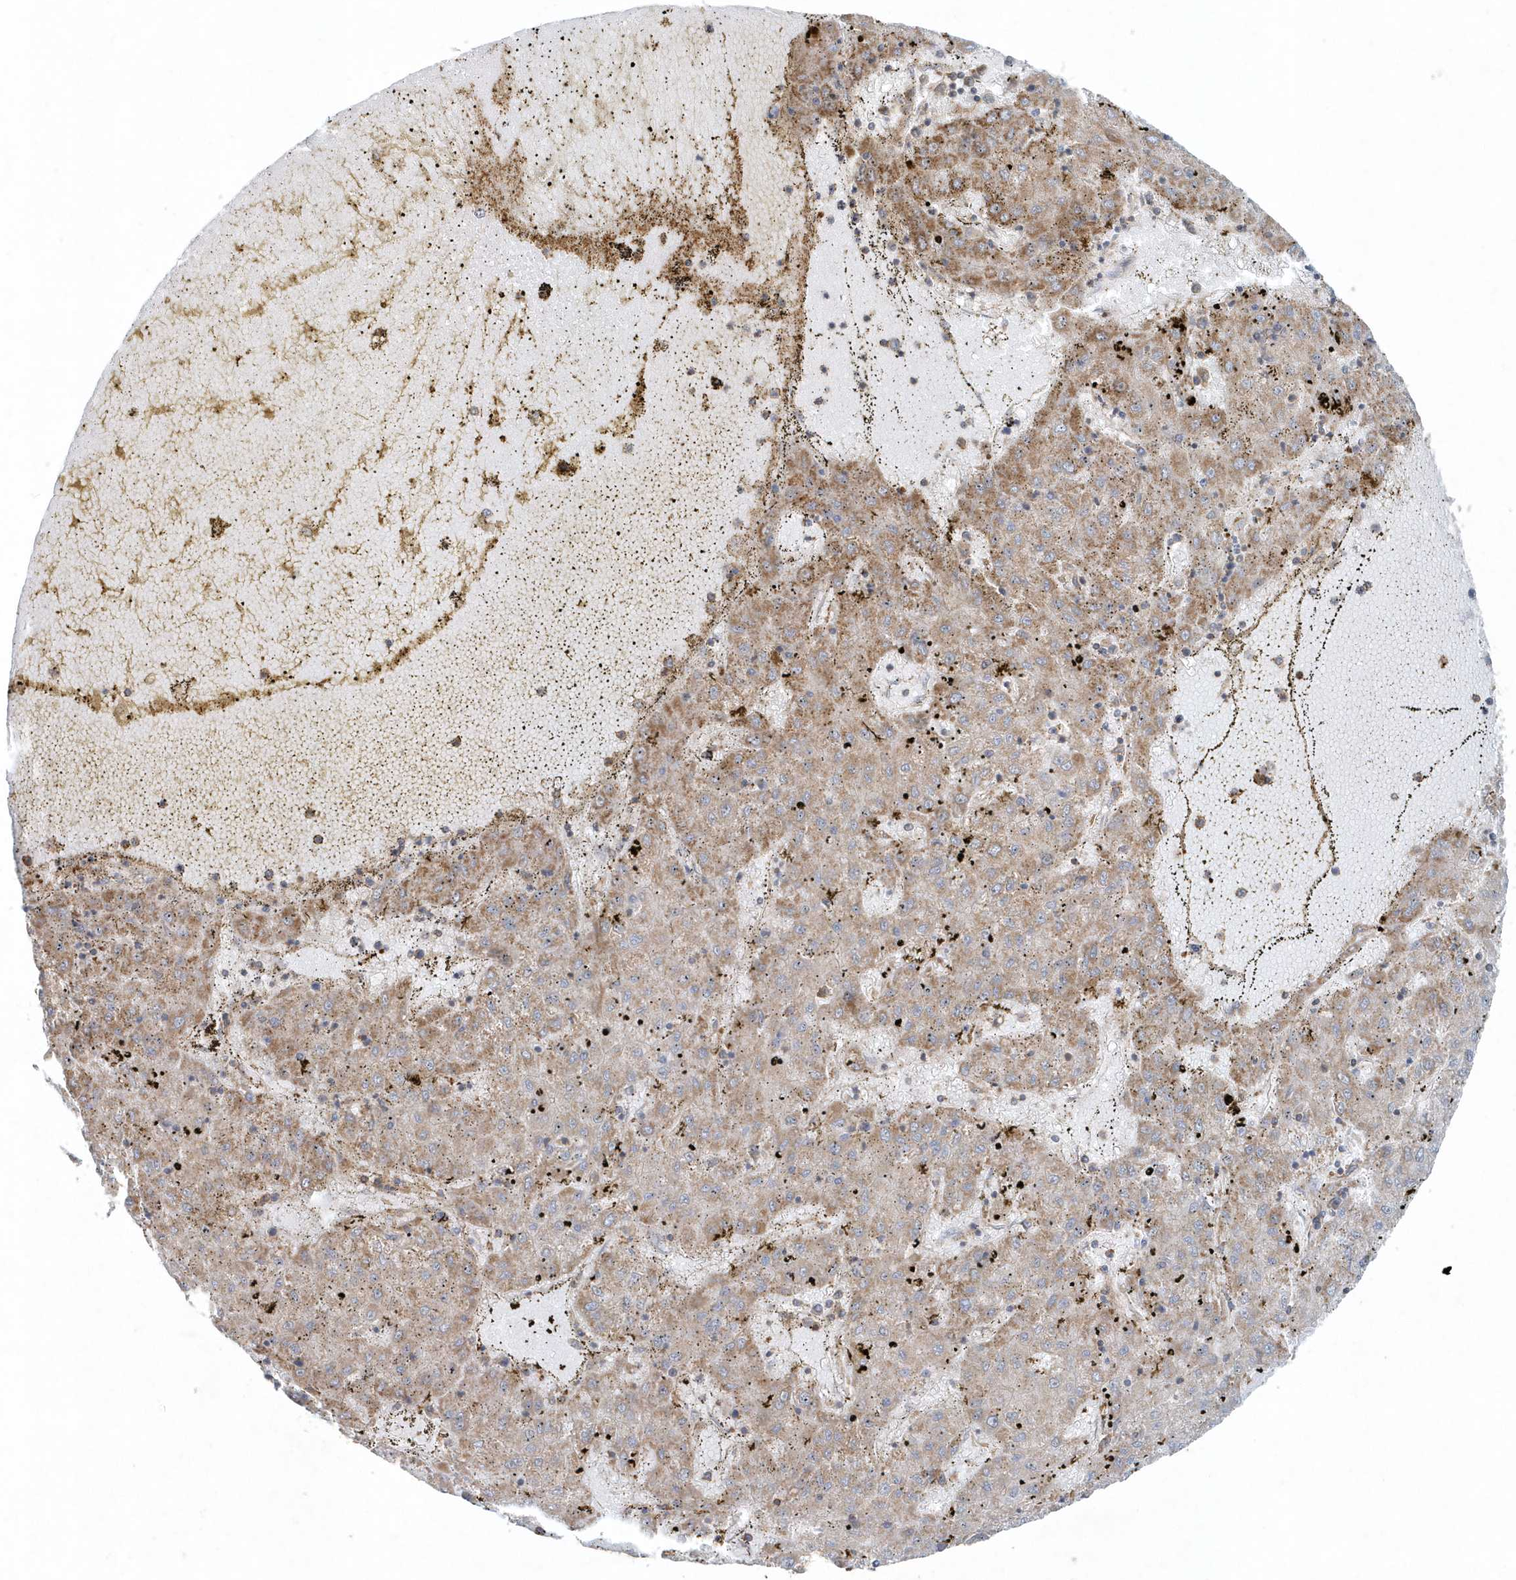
{"staining": {"intensity": "moderate", "quantity": "25%-75%", "location": "cytoplasmic/membranous"}, "tissue": "liver cancer", "cell_type": "Tumor cells", "image_type": "cancer", "snomed": [{"axis": "morphology", "description": "Carcinoma, Hepatocellular, NOS"}, {"axis": "topography", "description": "Liver"}], "caption": "Protein staining reveals moderate cytoplasmic/membranous positivity in approximately 25%-75% of tumor cells in liver cancer (hepatocellular carcinoma).", "gene": "MMUT", "patient": {"sex": "male", "age": 72}}